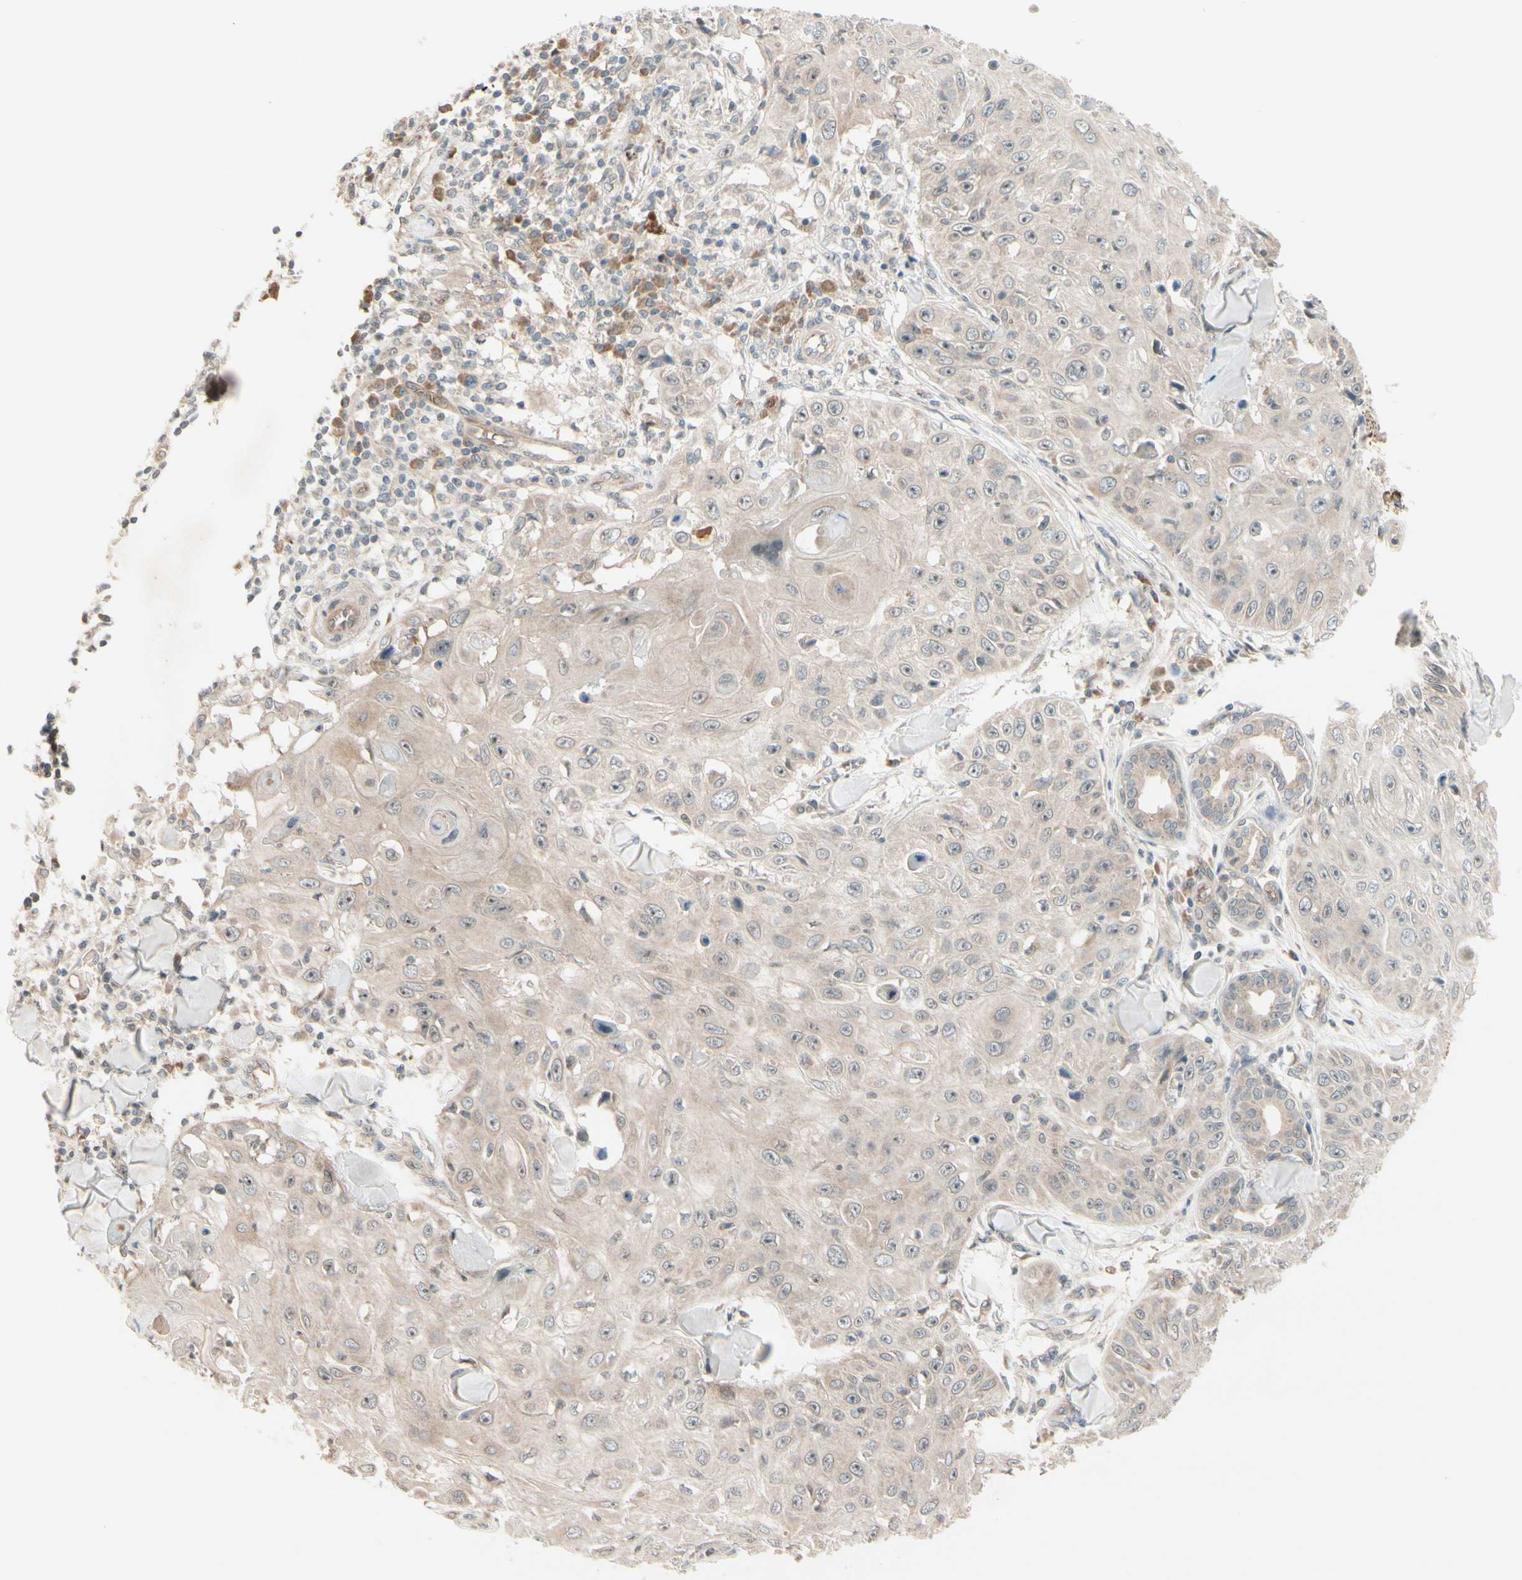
{"staining": {"intensity": "weak", "quantity": ">75%", "location": "cytoplasmic/membranous"}, "tissue": "skin cancer", "cell_type": "Tumor cells", "image_type": "cancer", "snomed": [{"axis": "morphology", "description": "Squamous cell carcinoma, NOS"}, {"axis": "topography", "description": "Skin"}], "caption": "Weak cytoplasmic/membranous protein staining is appreciated in about >75% of tumor cells in squamous cell carcinoma (skin). (brown staining indicates protein expression, while blue staining denotes nuclei).", "gene": "FGF10", "patient": {"sex": "male", "age": 86}}